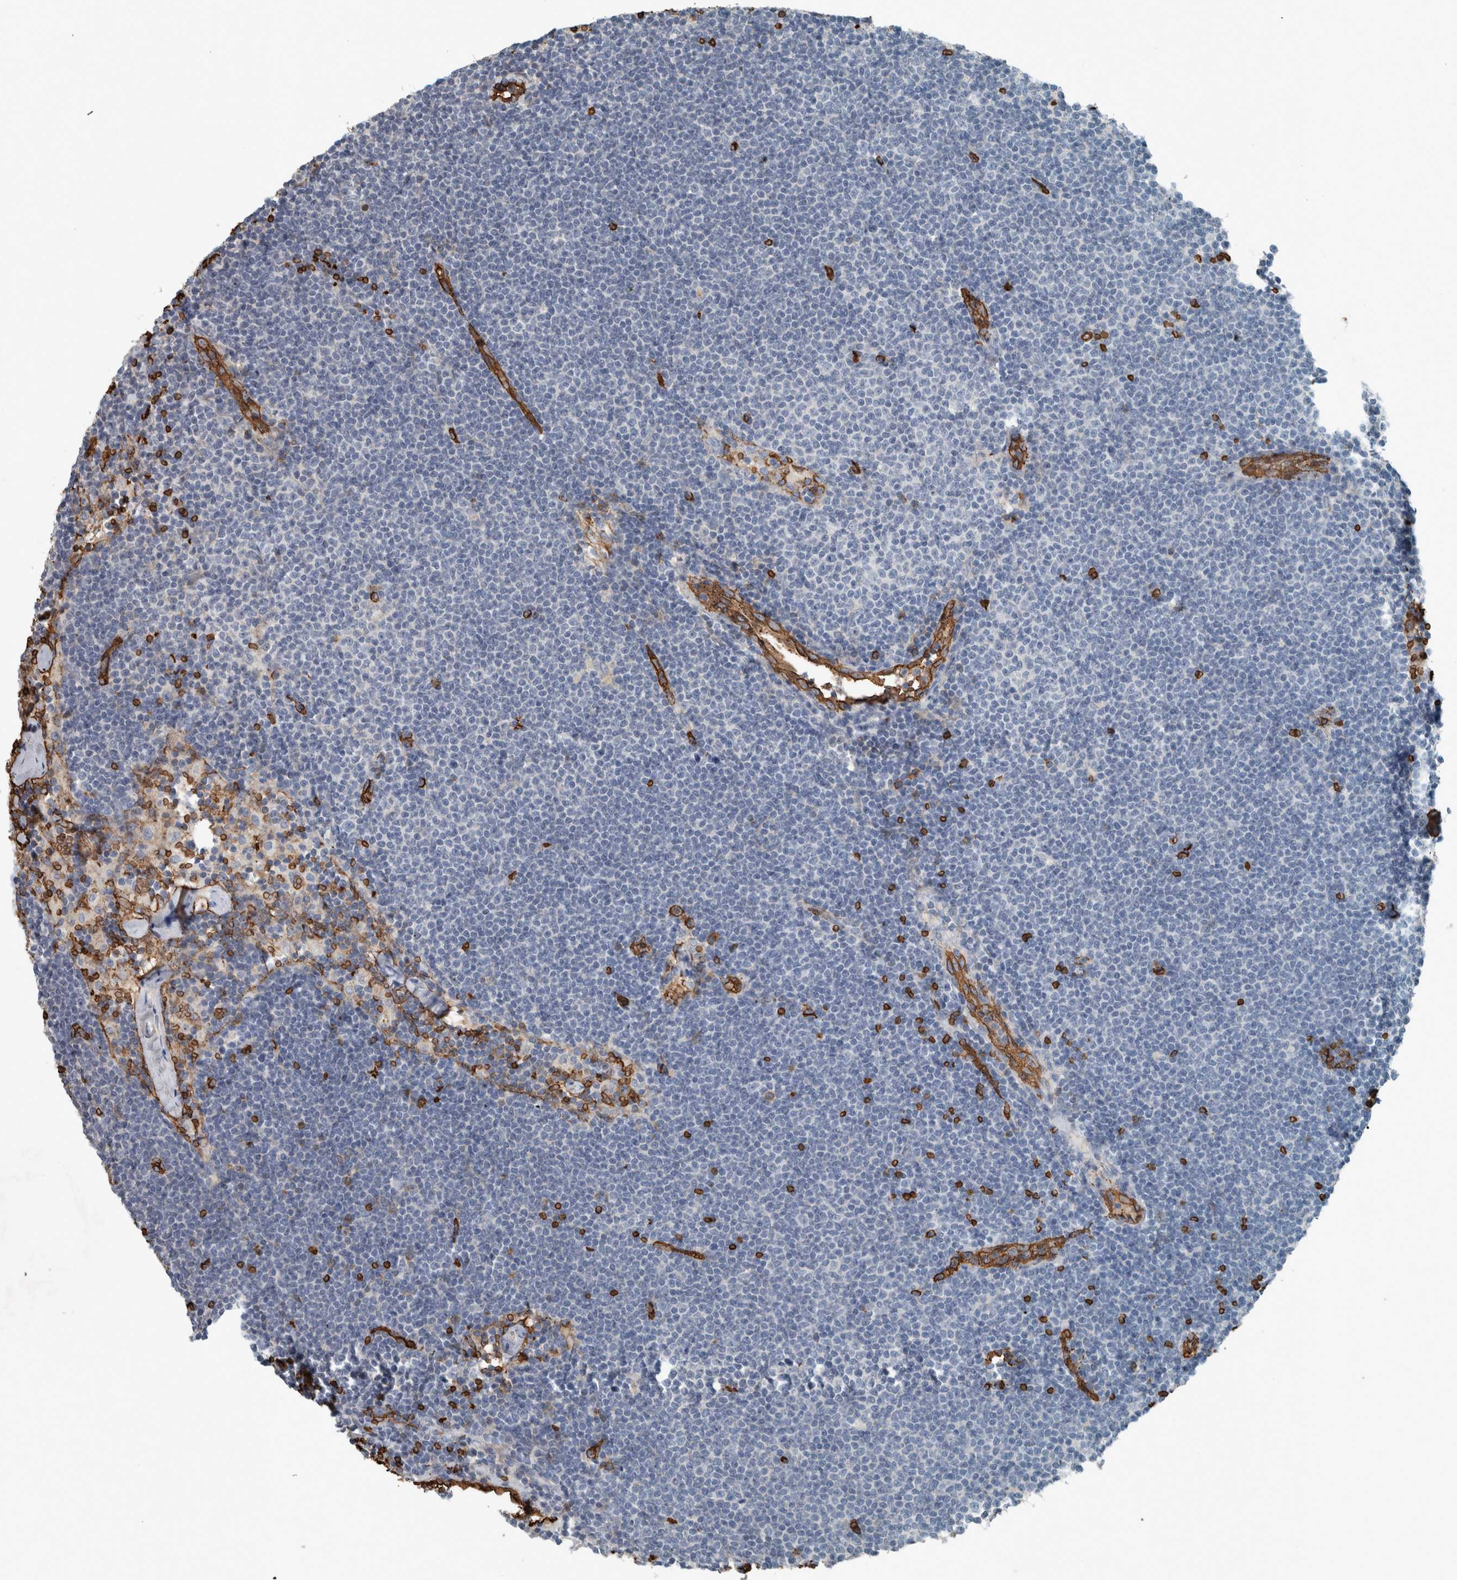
{"staining": {"intensity": "negative", "quantity": "none", "location": "none"}, "tissue": "lymphoma", "cell_type": "Tumor cells", "image_type": "cancer", "snomed": [{"axis": "morphology", "description": "Malignant lymphoma, non-Hodgkin's type, Low grade"}, {"axis": "topography", "description": "Lymph node"}], "caption": "This is an immunohistochemistry (IHC) micrograph of low-grade malignant lymphoma, non-Hodgkin's type. There is no staining in tumor cells.", "gene": "LBP", "patient": {"sex": "female", "age": 53}}